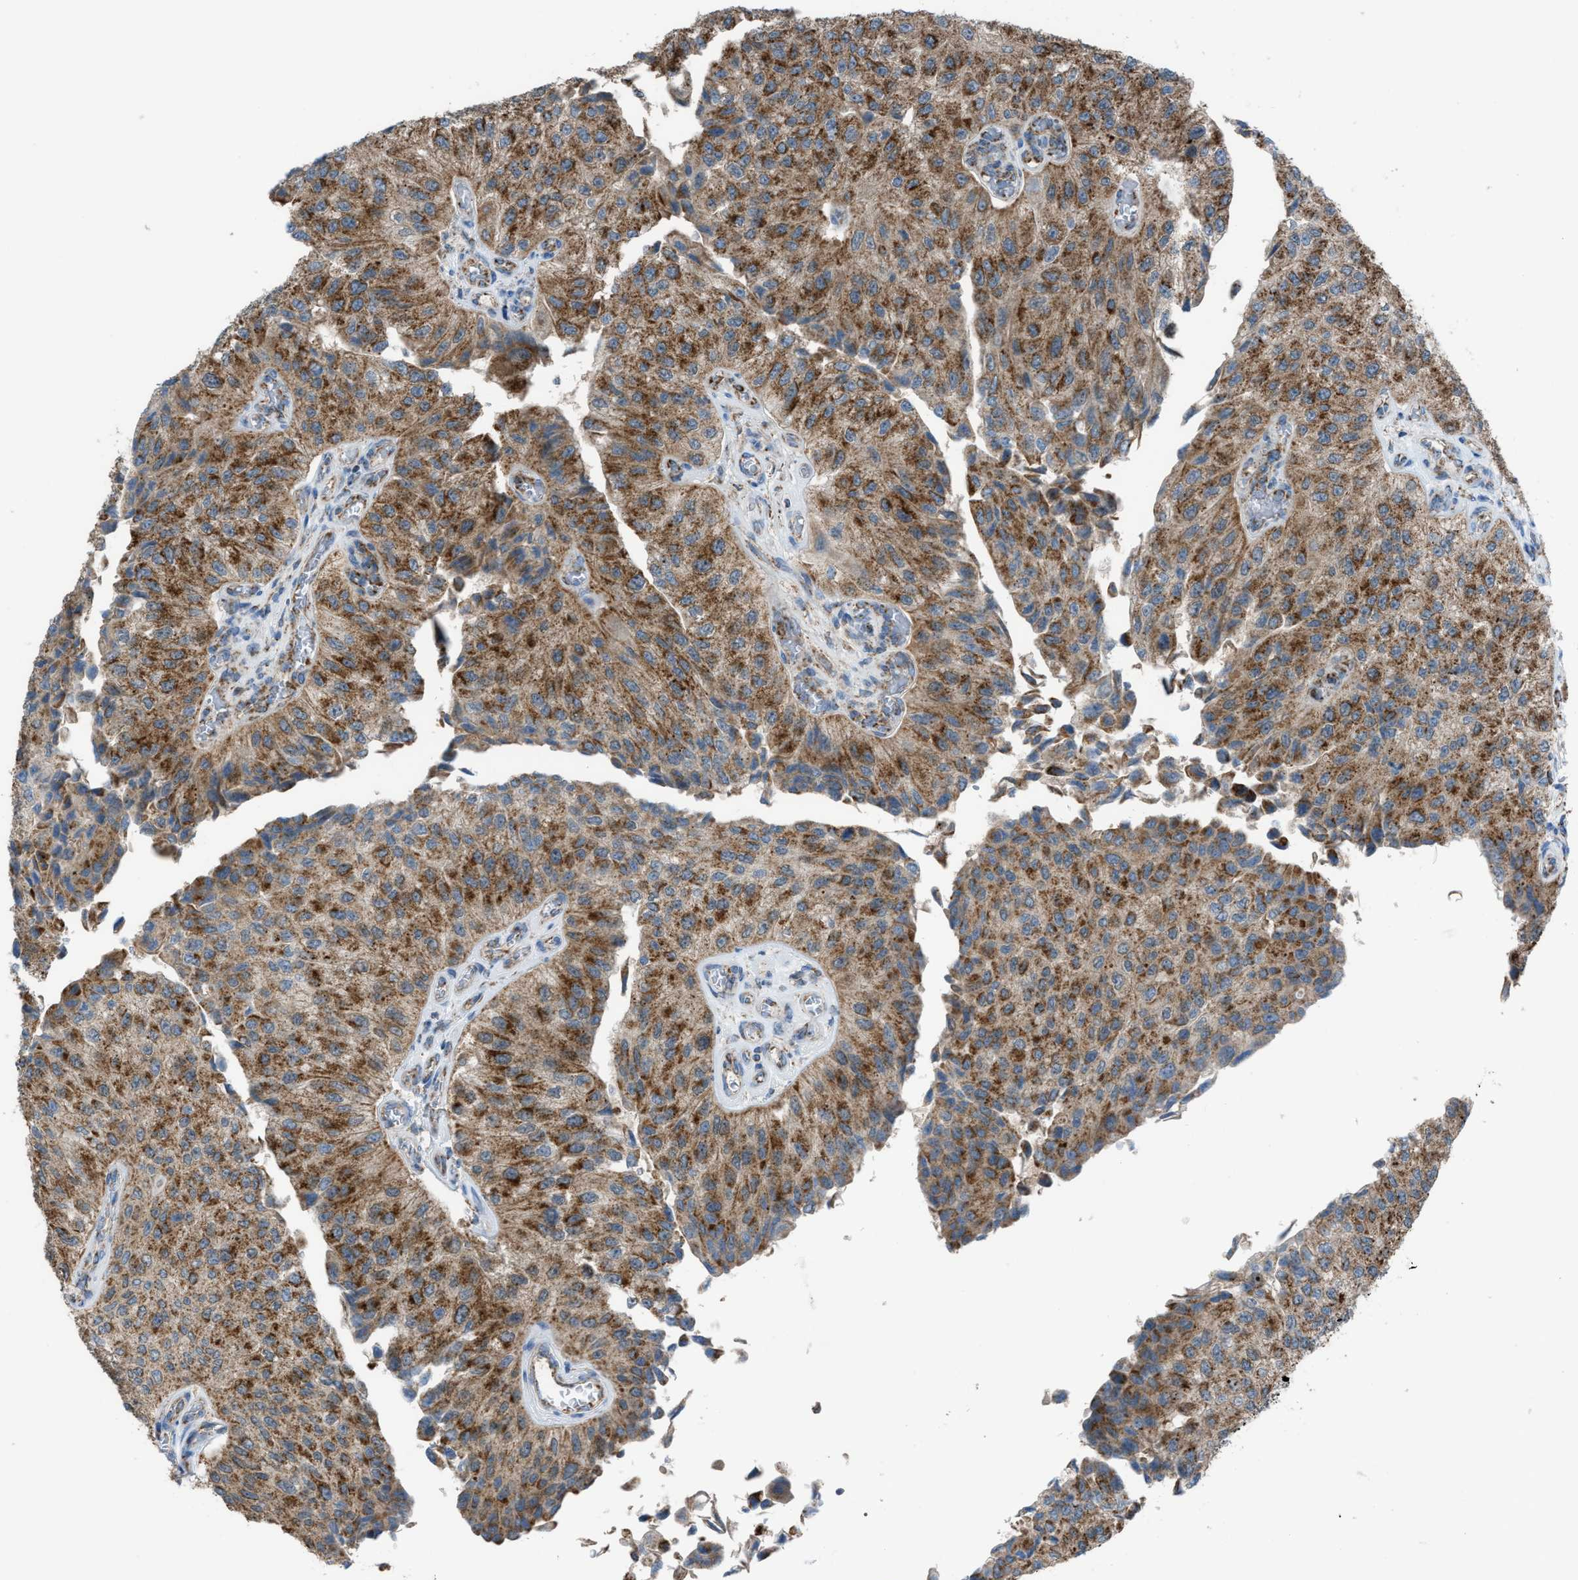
{"staining": {"intensity": "strong", "quantity": ">75%", "location": "cytoplasmic/membranous"}, "tissue": "urothelial cancer", "cell_type": "Tumor cells", "image_type": "cancer", "snomed": [{"axis": "morphology", "description": "Urothelial carcinoma, High grade"}, {"axis": "topography", "description": "Kidney"}, {"axis": "topography", "description": "Urinary bladder"}], "caption": "Immunohistochemistry staining of urothelial carcinoma (high-grade), which displays high levels of strong cytoplasmic/membranous expression in approximately >75% of tumor cells indicating strong cytoplasmic/membranous protein expression. The staining was performed using DAB (3,3'-diaminobenzidine) (brown) for protein detection and nuclei were counterstained in hematoxylin (blue).", "gene": "SRM", "patient": {"sex": "male", "age": 77}}